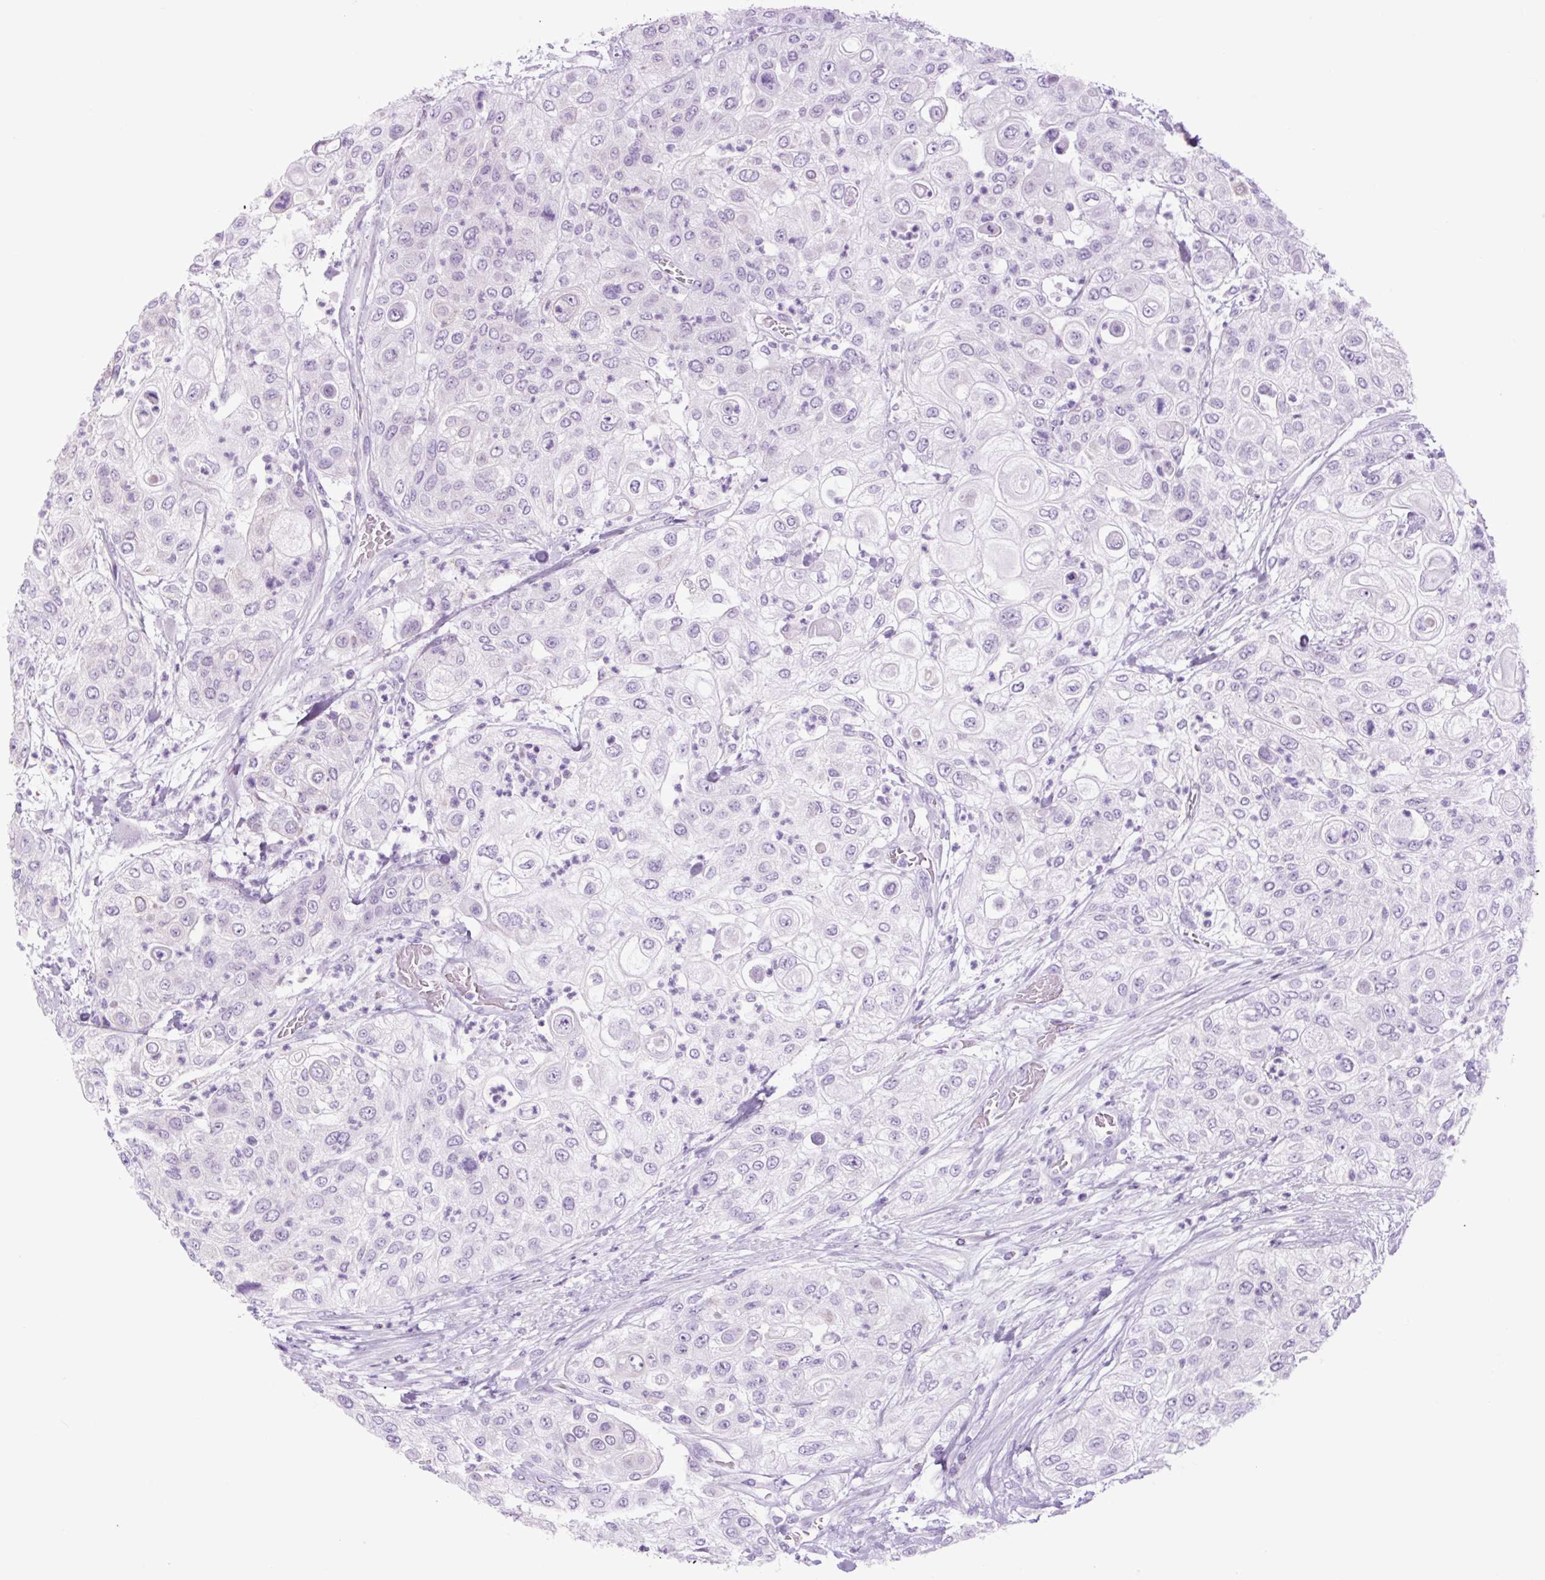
{"staining": {"intensity": "negative", "quantity": "none", "location": "none"}, "tissue": "urothelial cancer", "cell_type": "Tumor cells", "image_type": "cancer", "snomed": [{"axis": "morphology", "description": "Urothelial carcinoma, High grade"}, {"axis": "topography", "description": "Urinary bladder"}], "caption": "Immunohistochemical staining of urothelial cancer exhibits no significant expression in tumor cells.", "gene": "TFF2", "patient": {"sex": "female", "age": 79}}